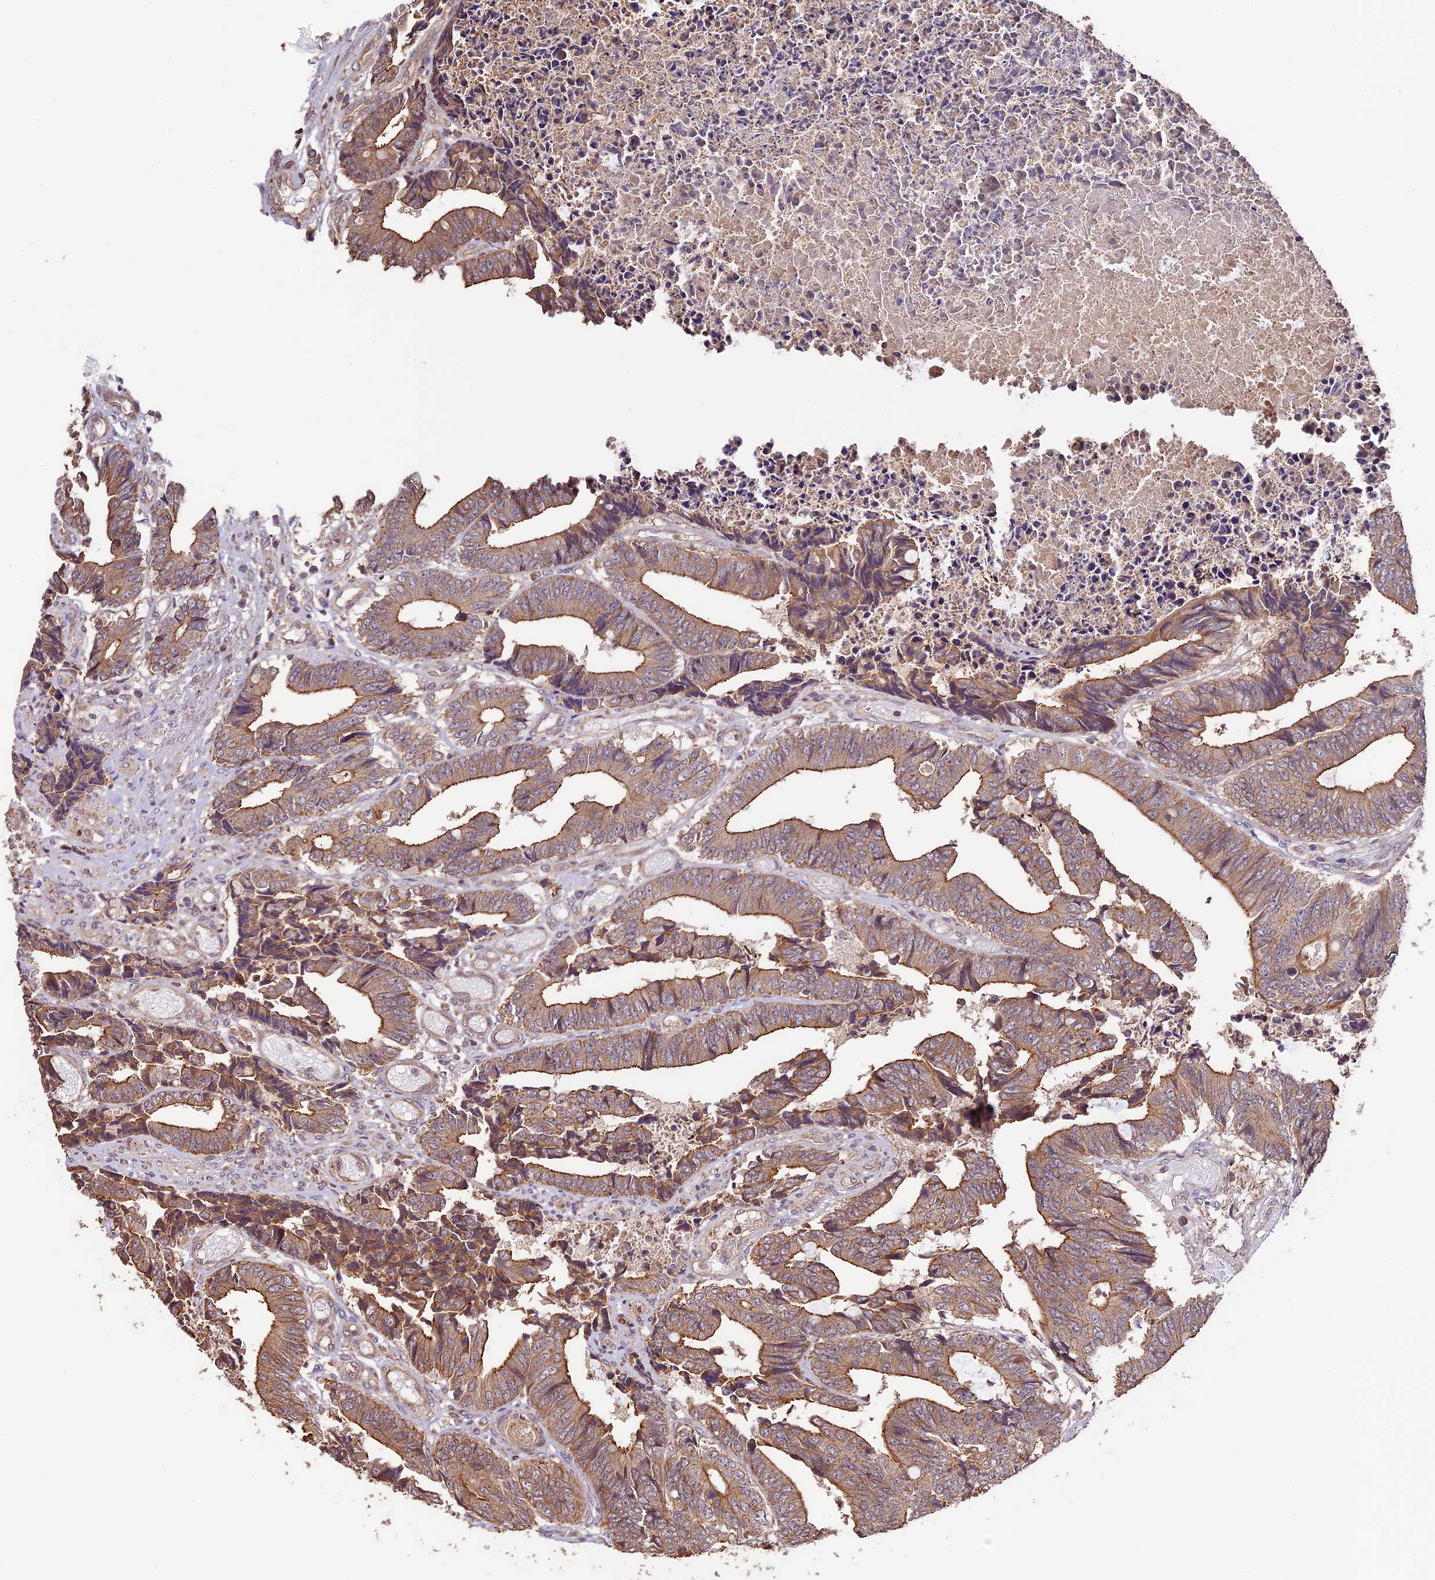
{"staining": {"intensity": "moderate", "quantity": ">75%", "location": "cytoplasmic/membranous"}, "tissue": "colorectal cancer", "cell_type": "Tumor cells", "image_type": "cancer", "snomed": [{"axis": "morphology", "description": "Adenocarcinoma, NOS"}, {"axis": "topography", "description": "Rectum"}], "caption": "An IHC micrograph of neoplastic tissue is shown. Protein staining in brown shows moderate cytoplasmic/membranous positivity in colorectal adenocarcinoma within tumor cells.", "gene": "BCAS4", "patient": {"sex": "male", "age": 84}}